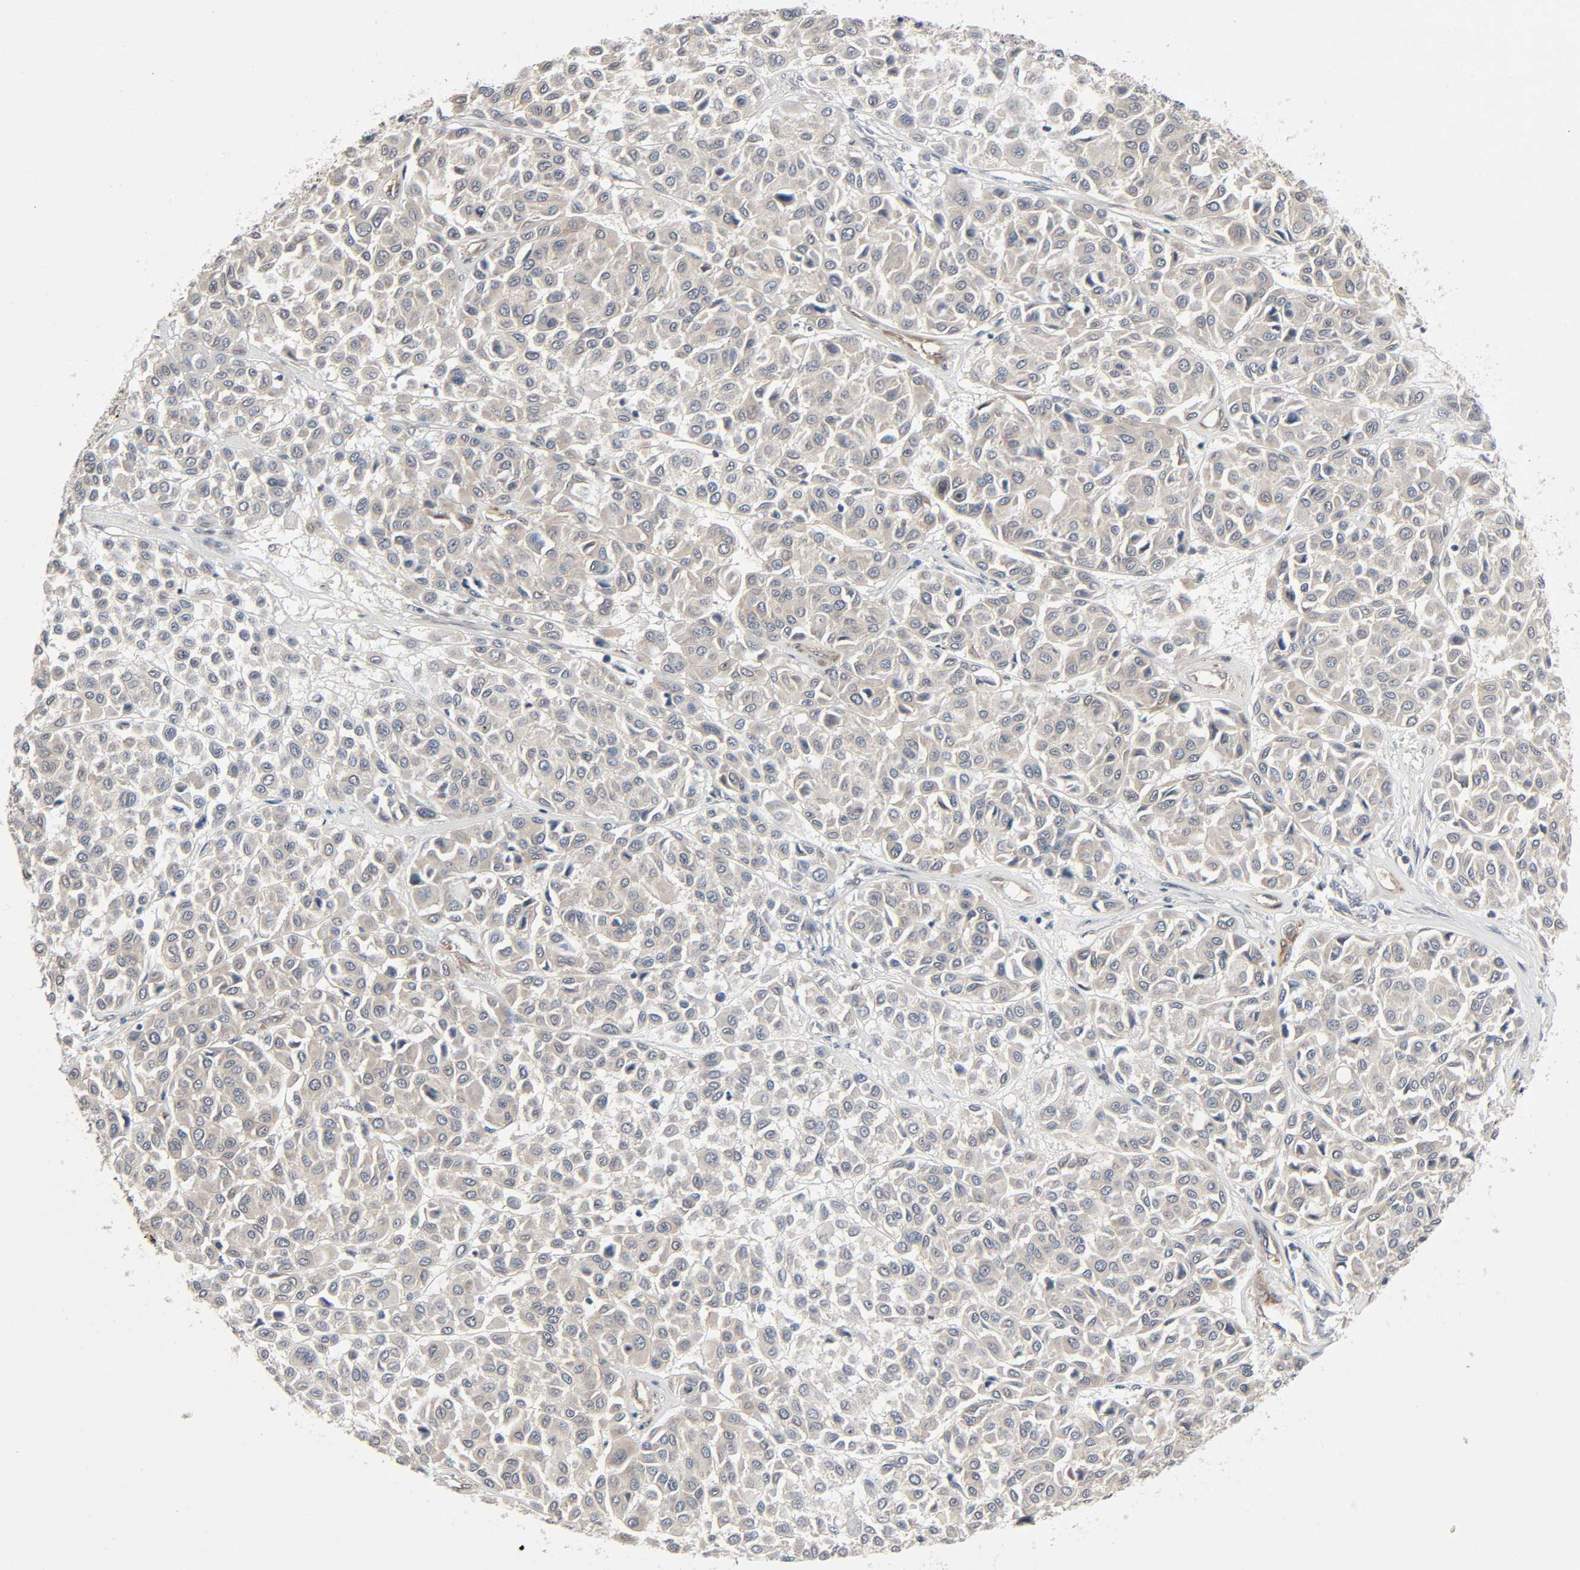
{"staining": {"intensity": "weak", "quantity": ">75%", "location": "cytoplasmic/membranous"}, "tissue": "melanoma", "cell_type": "Tumor cells", "image_type": "cancer", "snomed": [{"axis": "morphology", "description": "Malignant melanoma, Metastatic site"}, {"axis": "topography", "description": "Soft tissue"}], "caption": "Human melanoma stained for a protein (brown) exhibits weak cytoplasmic/membranous positive staining in about >75% of tumor cells.", "gene": "PTK2", "patient": {"sex": "male", "age": 41}}